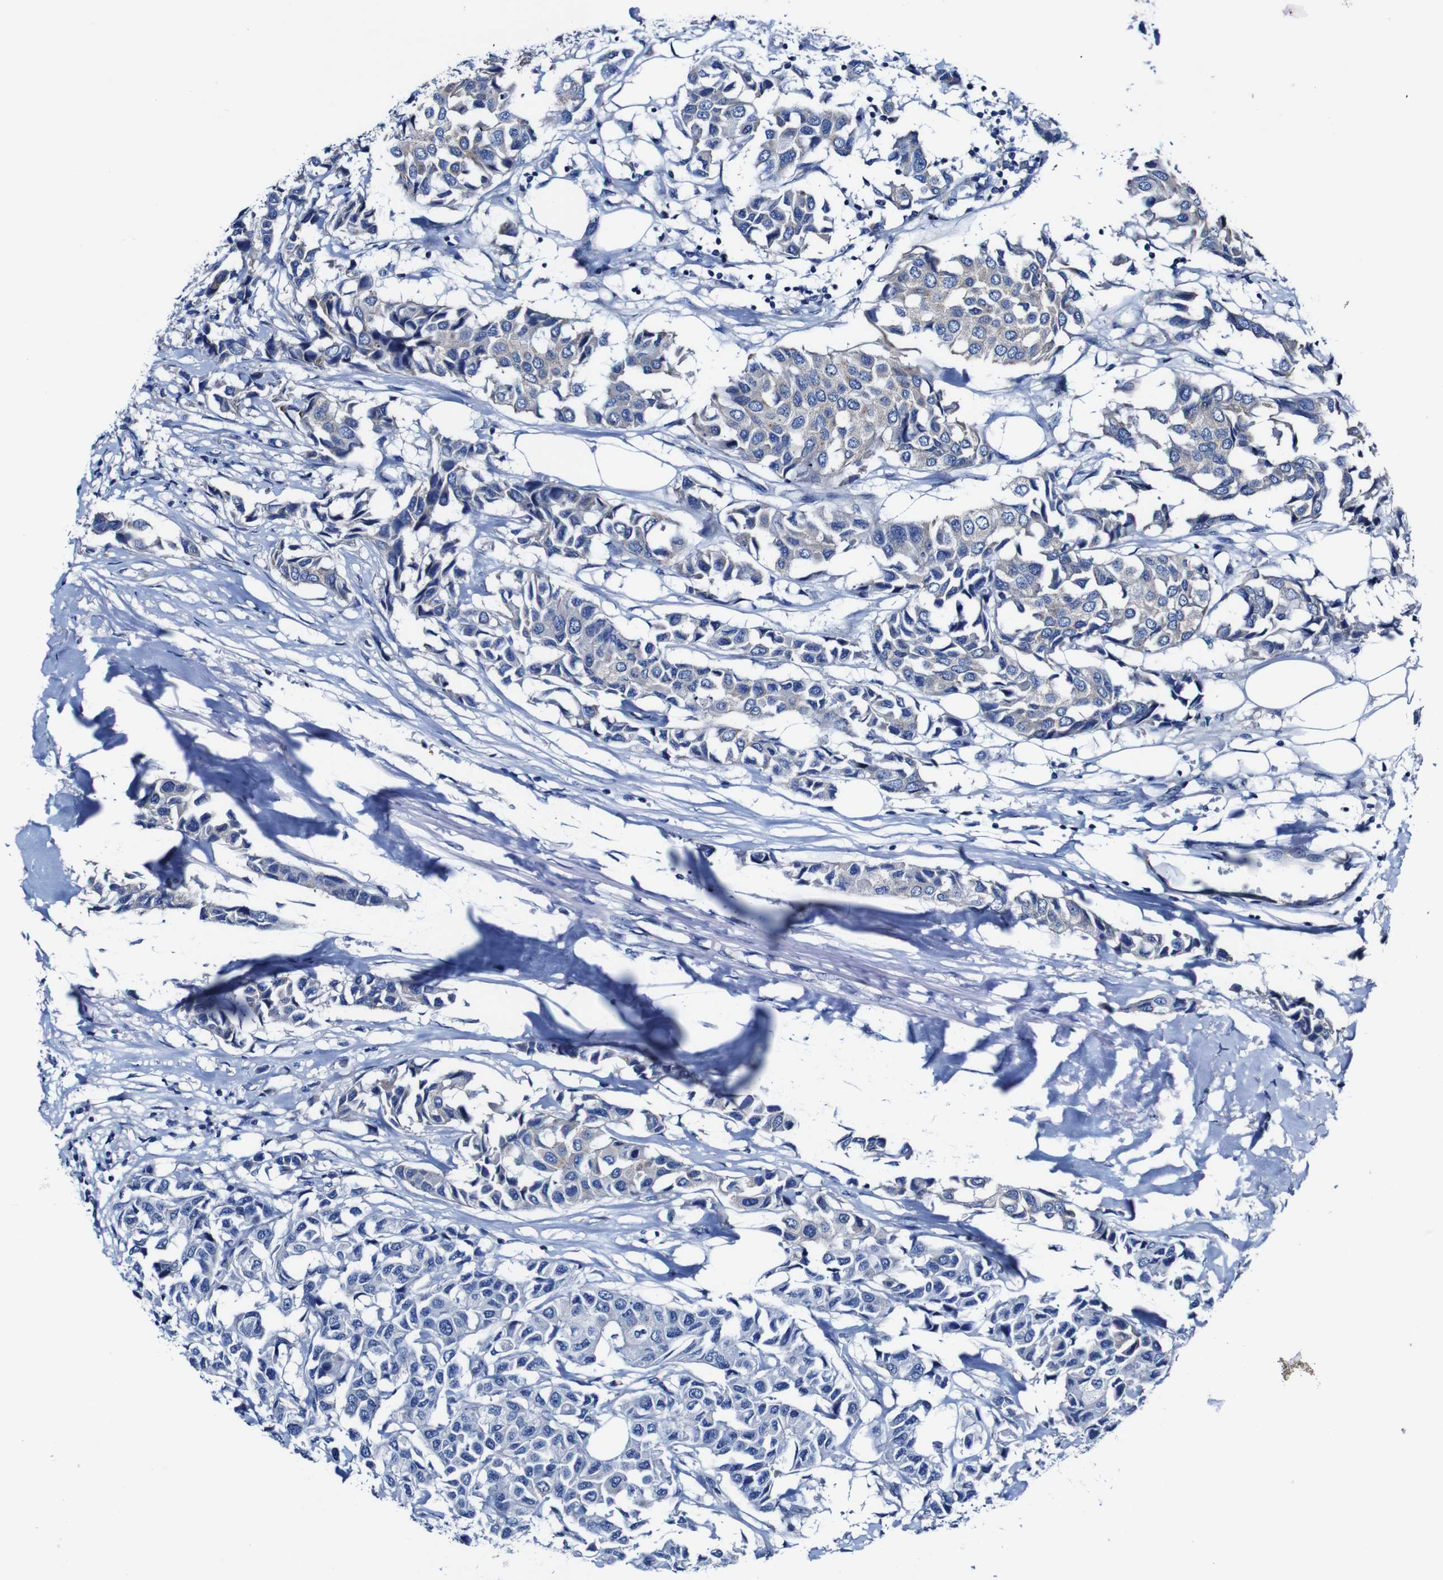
{"staining": {"intensity": "negative", "quantity": "none", "location": "none"}, "tissue": "breast cancer", "cell_type": "Tumor cells", "image_type": "cancer", "snomed": [{"axis": "morphology", "description": "Duct carcinoma"}, {"axis": "topography", "description": "Breast"}], "caption": "Tumor cells are negative for protein expression in human breast cancer.", "gene": "CSF1R", "patient": {"sex": "female", "age": 80}}